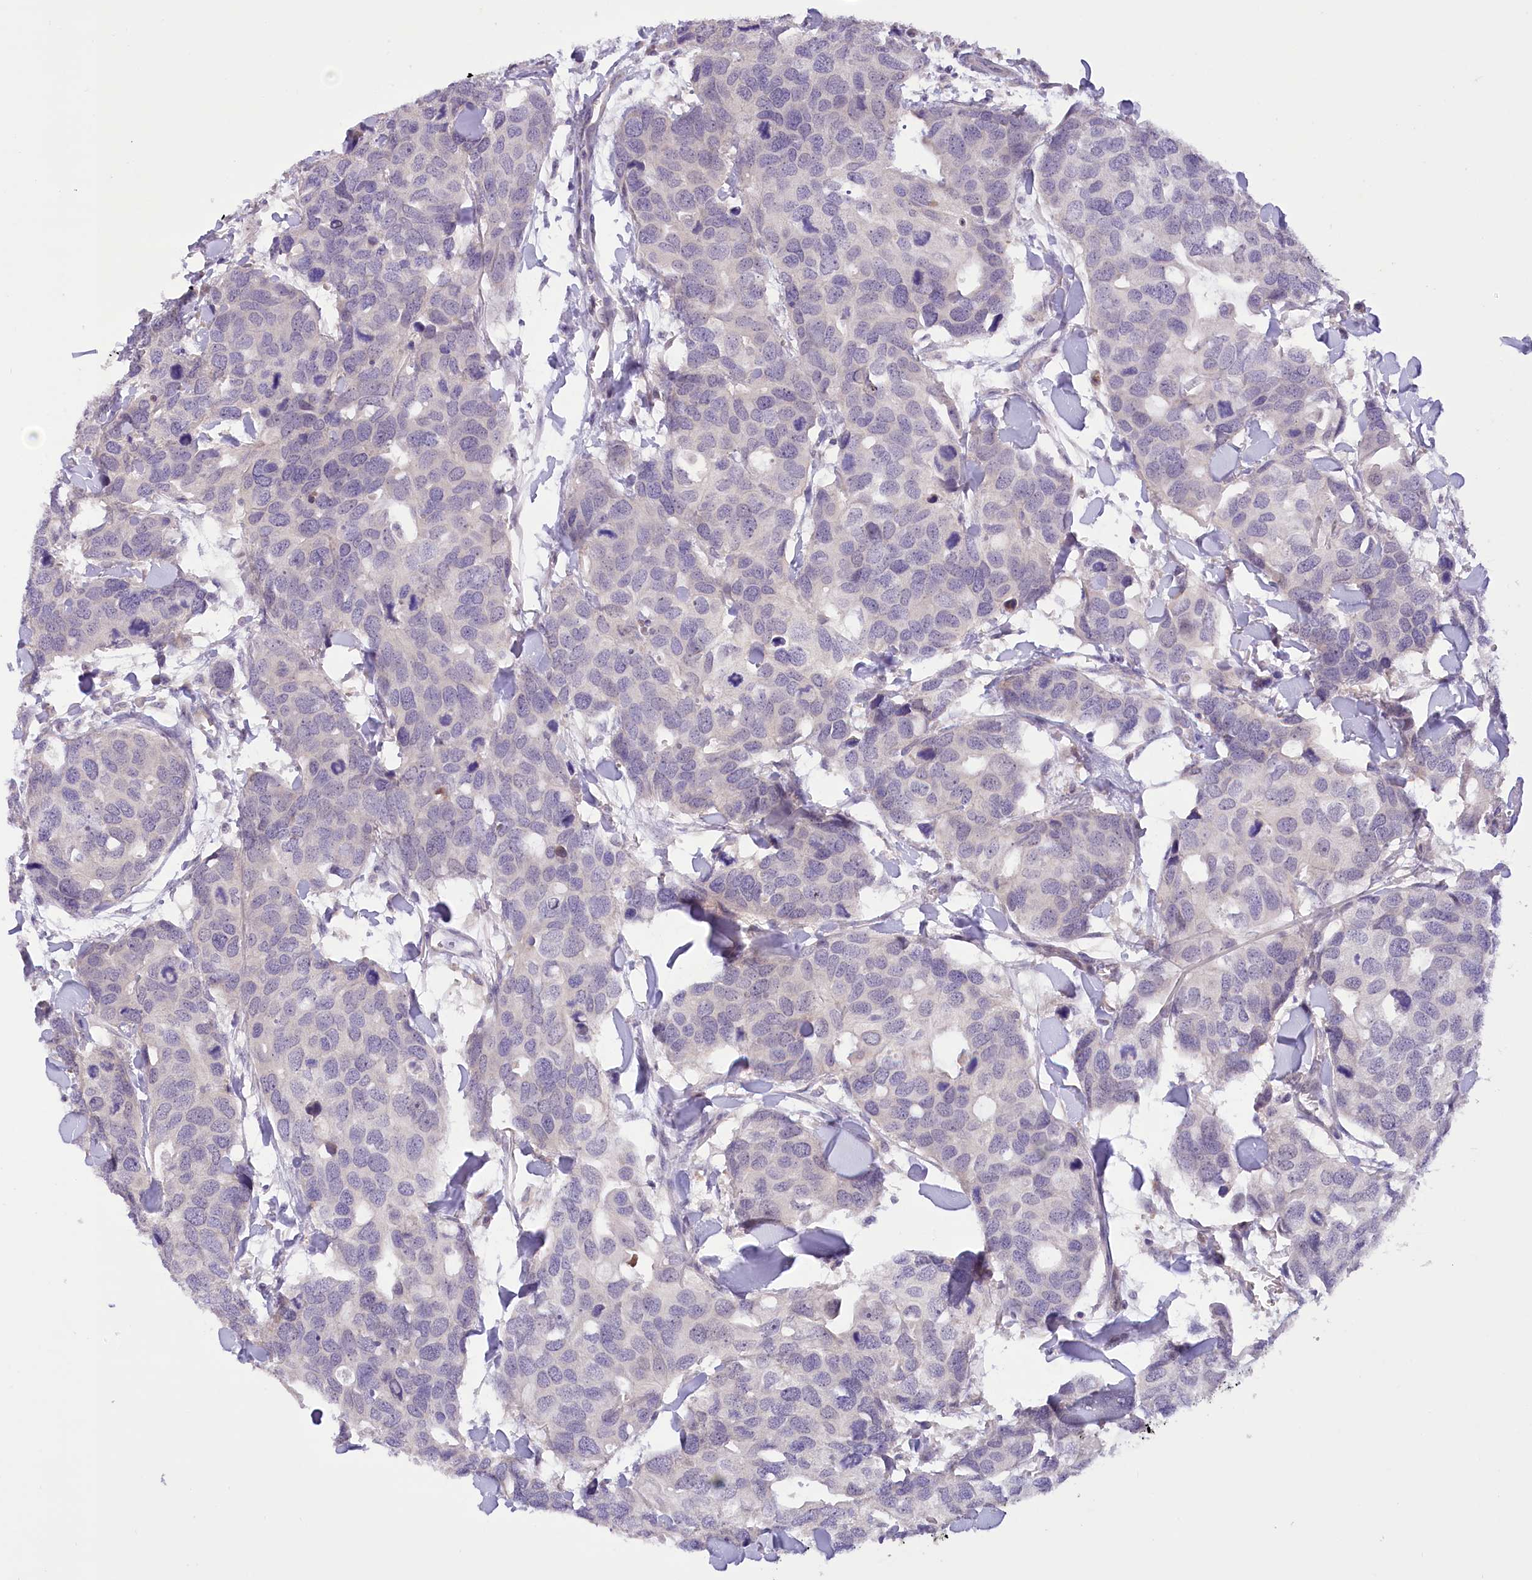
{"staining": {"intensity": "negative", "quantity": "none", "location": "none"}, "tissue": "breast cancer", "cell_type": "Tumor cells", "image_type": "cancer", "snomed": [{"axis": "morphology", "description": "Duct carcinoma"}, {"axis": "topography", "description": "Breast"}], "caption": "DAB (3,3'-diaminobenzidine) immunohistochemical staining of human breast cancer (intraductal carcinoma) demonstrates no significant positivity in tumor cells. The staining is performed using DAB brown chromogen with nuclei counter-stained in using hematoxylin.", "gene": "DCUN1D1", "patient": {"sex": "female", "age": 83}}